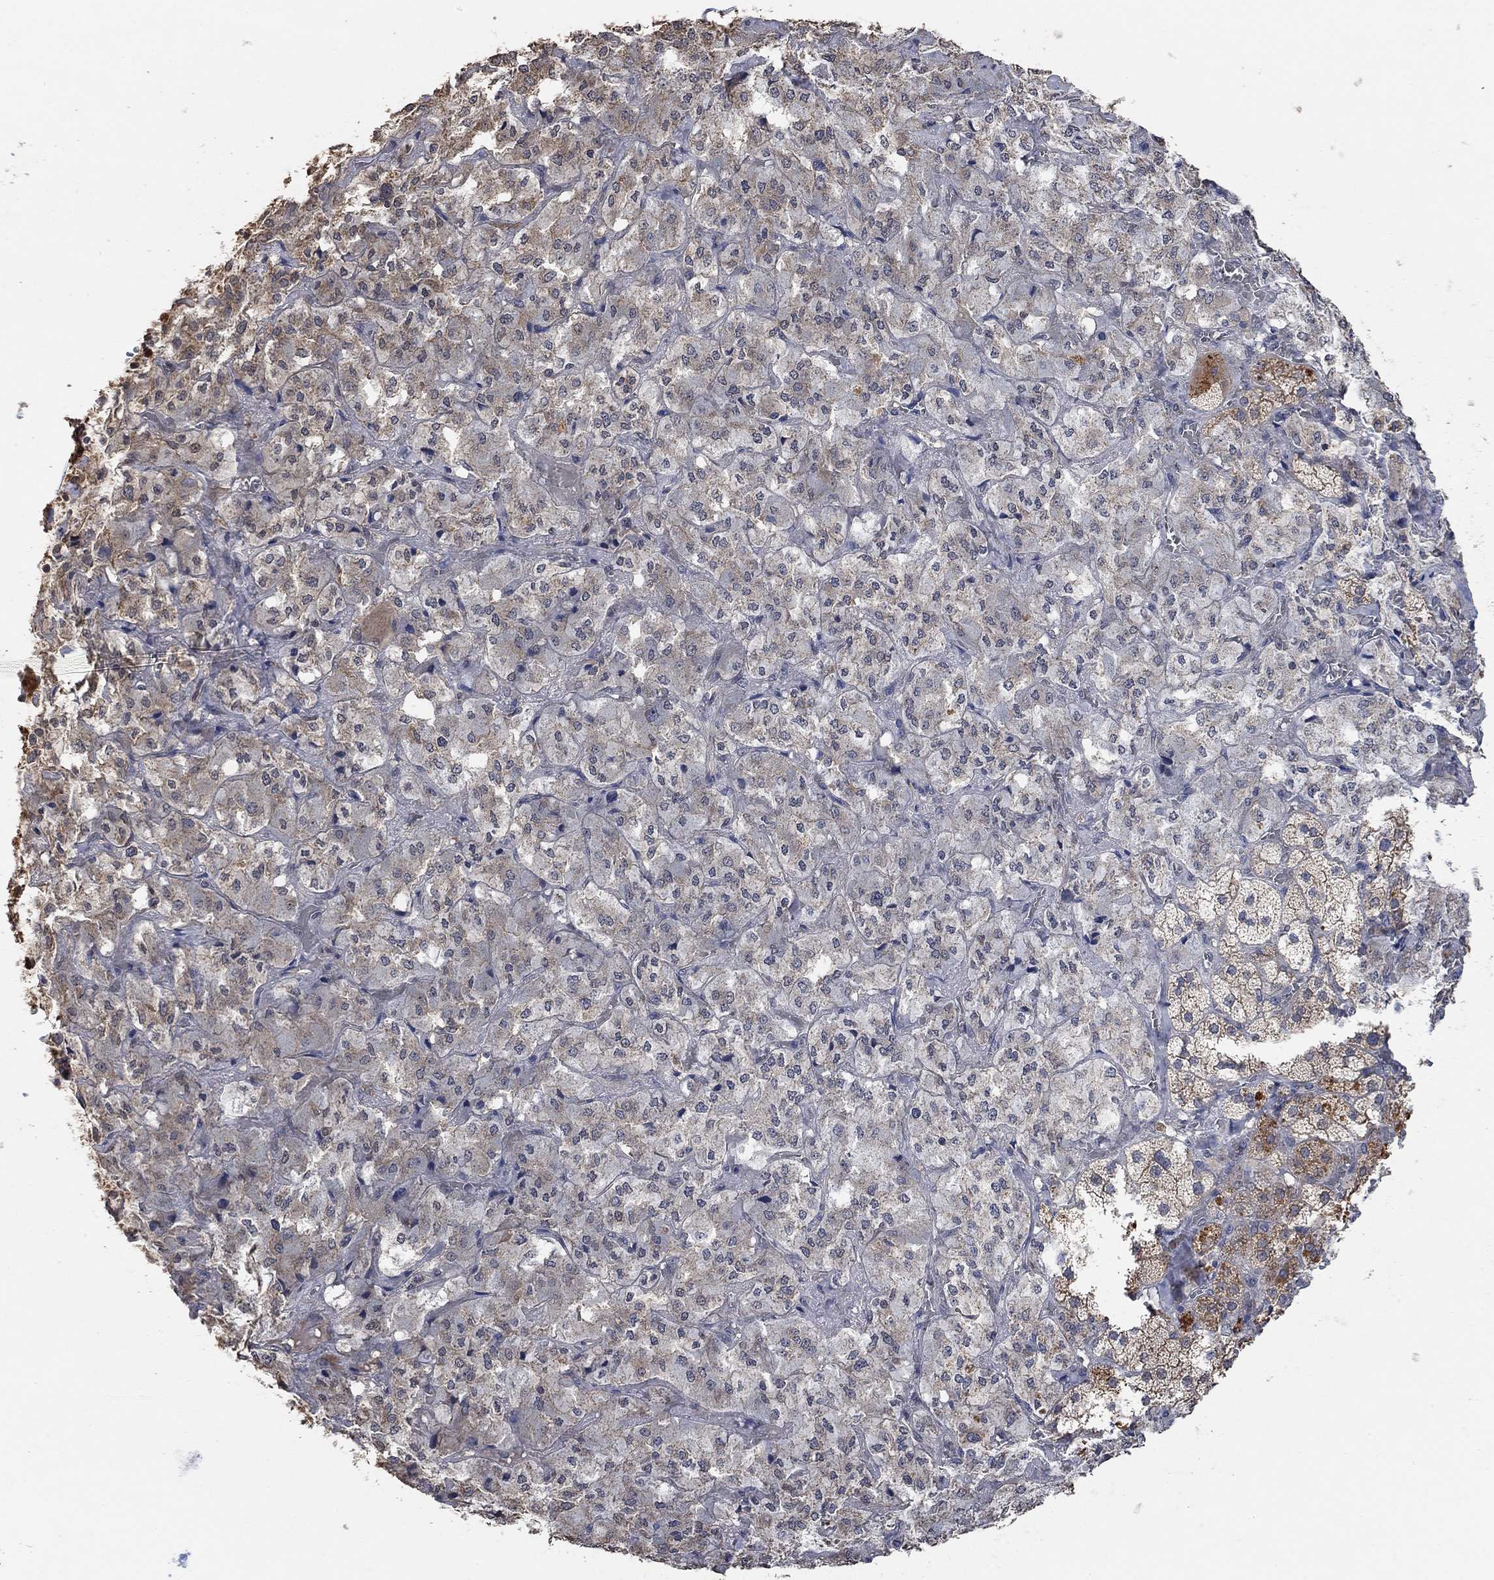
{"staining": {"intensity": "moderate", "quantity": "25%-75%", "location": "cytoplasmic/membranous"}, "tissue": "adrenal gland", "cell_type": "Glandular cells", "image_type": "normal", "snomed": [{"axis": "morphology", "description": "Normal tissue, NOS"}, {"axis": "topography", "description": "Adrenal gland"}], "caption": "Adrenal gland stained with immunohistochemistry (IHC) displays moderate cytoplasmic/membranous positivity in about 25%-75% of glandular cells. (IHC, brightfield microscopy, high magnification).", "gene": "UNC5B", "patient": {"sex": "male", "age": 57}}